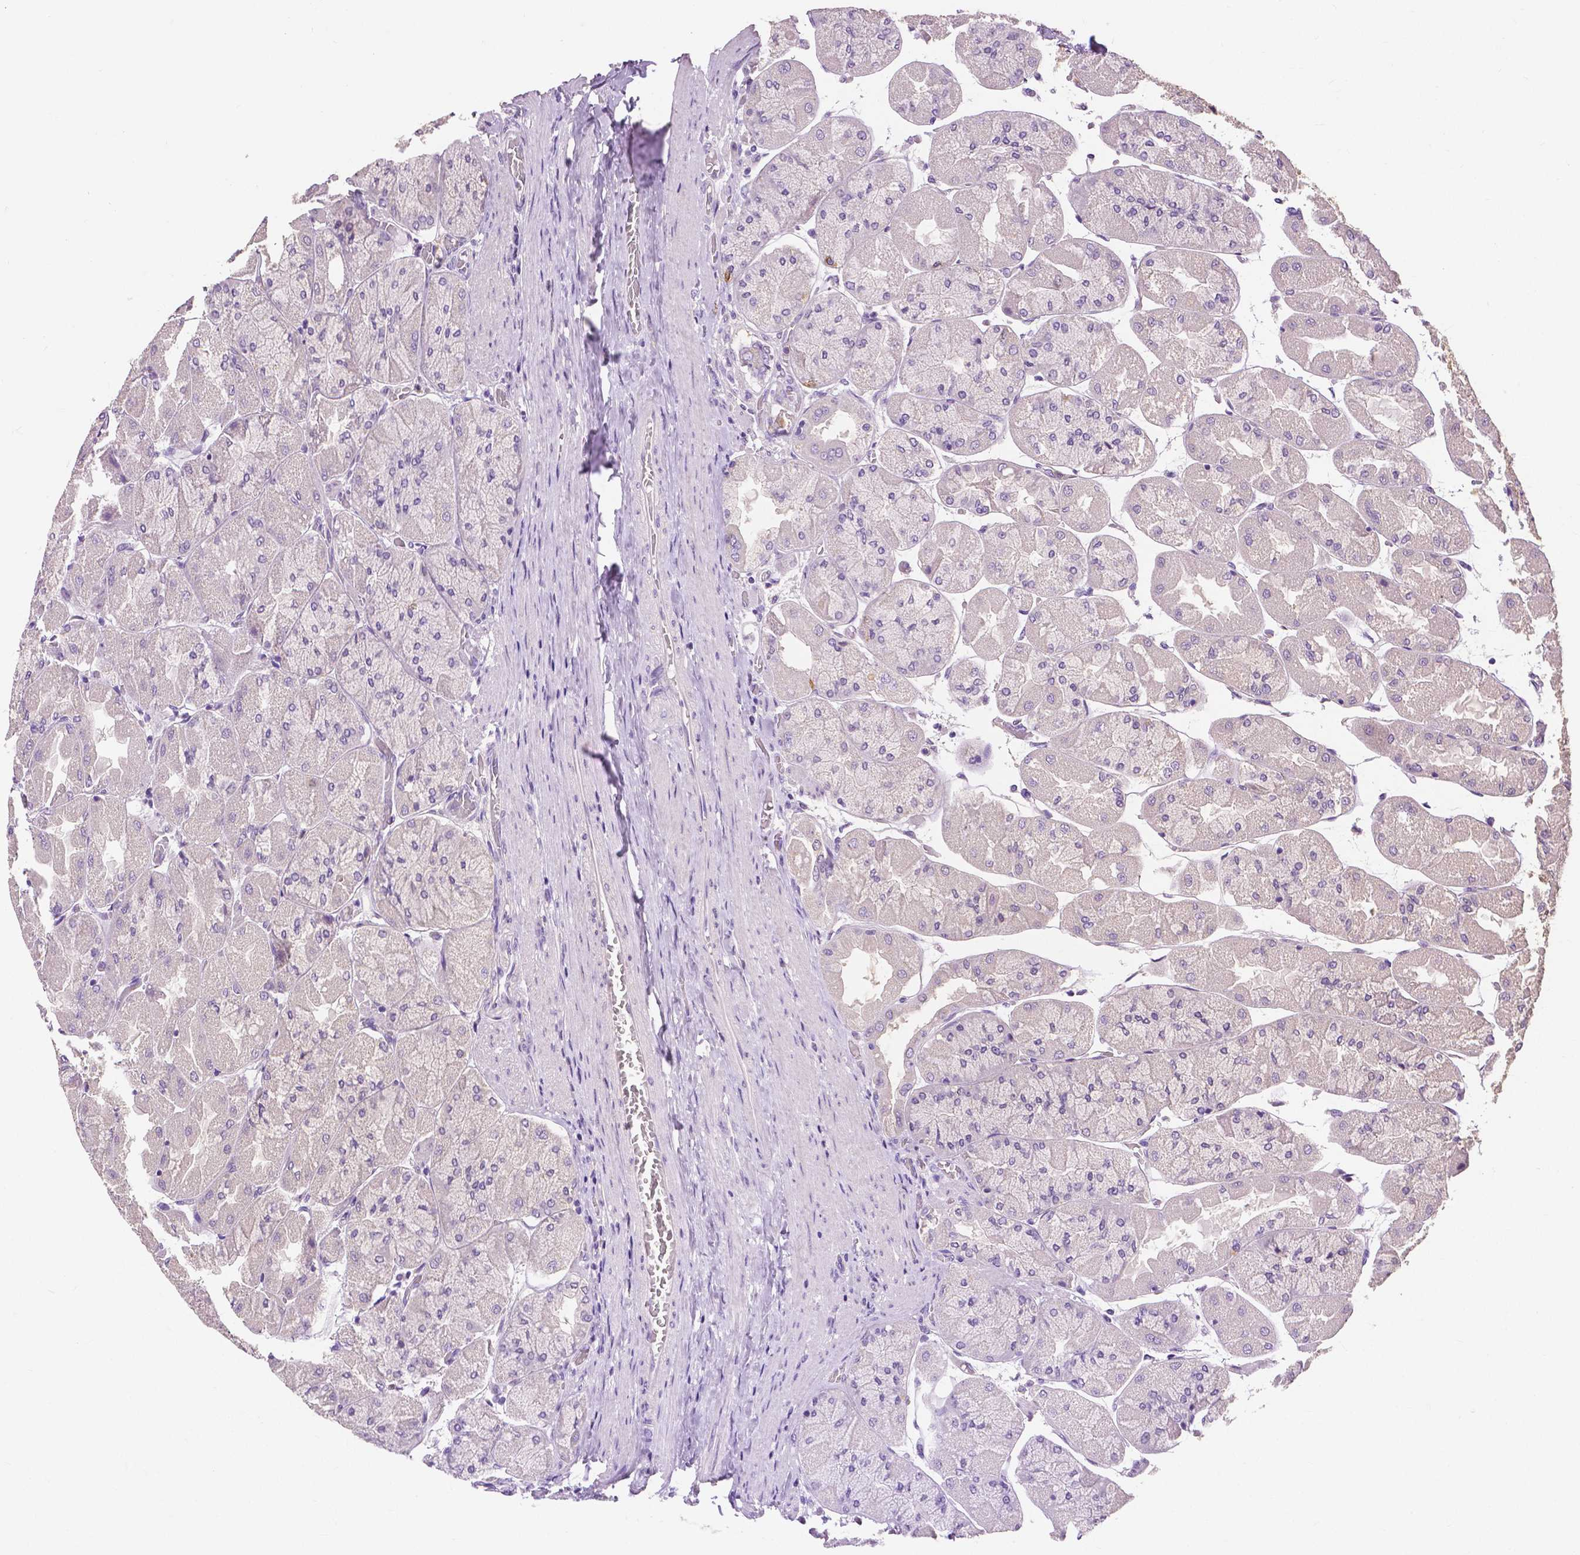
{"staining": {"intensity": "negative", "quantity": "none", "location": "none"}, "tissue": "stomach", "cell_type": "Glandular cells", "image_type": "normal", "snomed": [{"axis": "morphology", "description": "Normal tissue, NOS"}, {"axis": "topography", "description": "Stomach"}], "caption": "IHC image of normal stomach: human stomach stained with DAB (3,3'-diaminobenzidine) reveals no significant protein positivity in glandular cells. (Immunohistochemistry (ihc), brightfield microscopy, high magnification).", "gene": "CXCR2", "patient": {"sex": "female", "age": 61}}